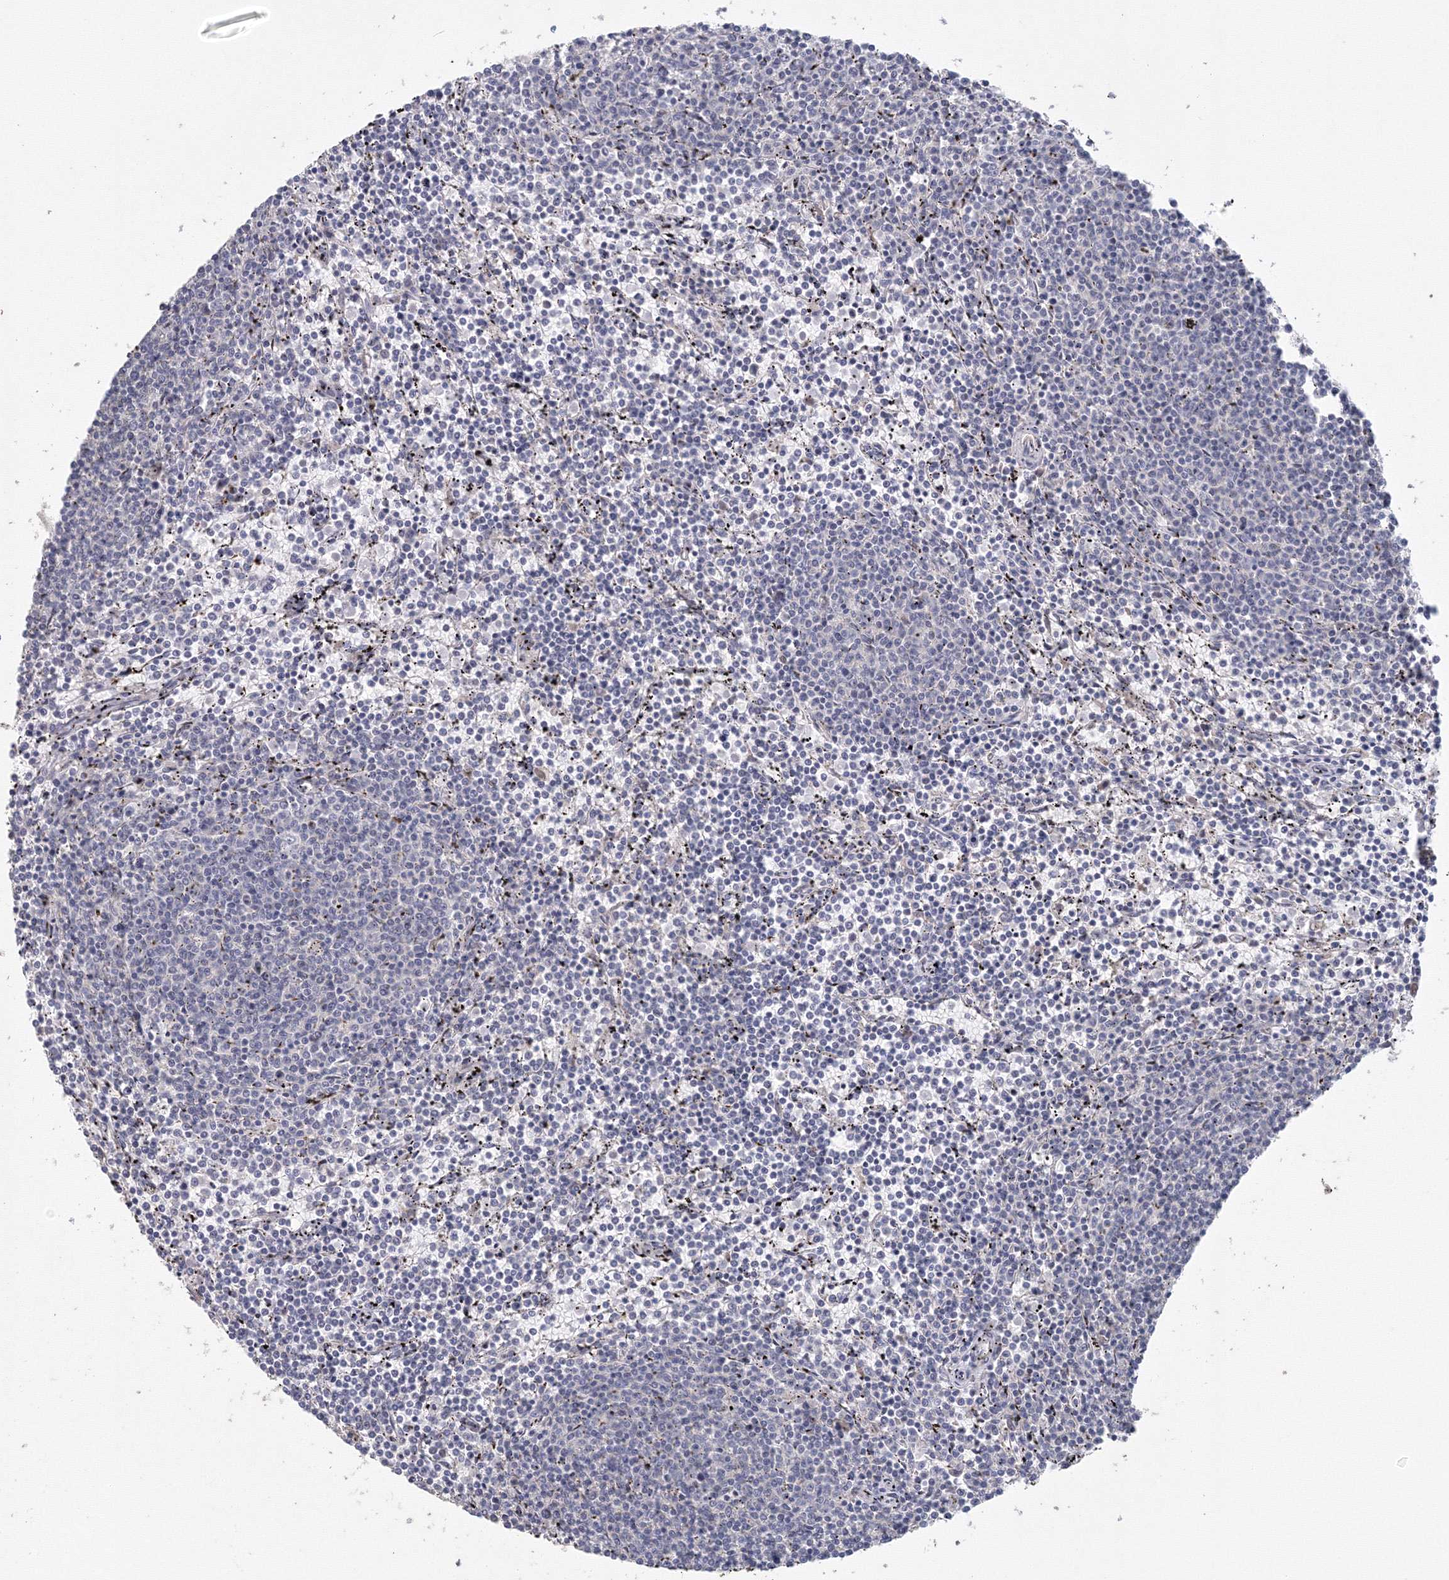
{"staining": {"intensity": "negative", "quantity": "none", "location": "none"}, "tissue": "lymphoma", "cell_type": "Tumor cells", "image_type": "cancer", "snomed": [{"axis": "morphology", "description": "Malignant lymphoma, non-Hodgkin's type, Low grade"}, {"axis": "topography", "description": "Spleen"}], "caption": "DAB immunohistochemical staining of malignant lymphoma, non-Hodgkin's type (low-grade) demonstrates no significant positivity in tumor cells.", "gene": "TACC2", "patient": {"sex": "female", "age": 50}}